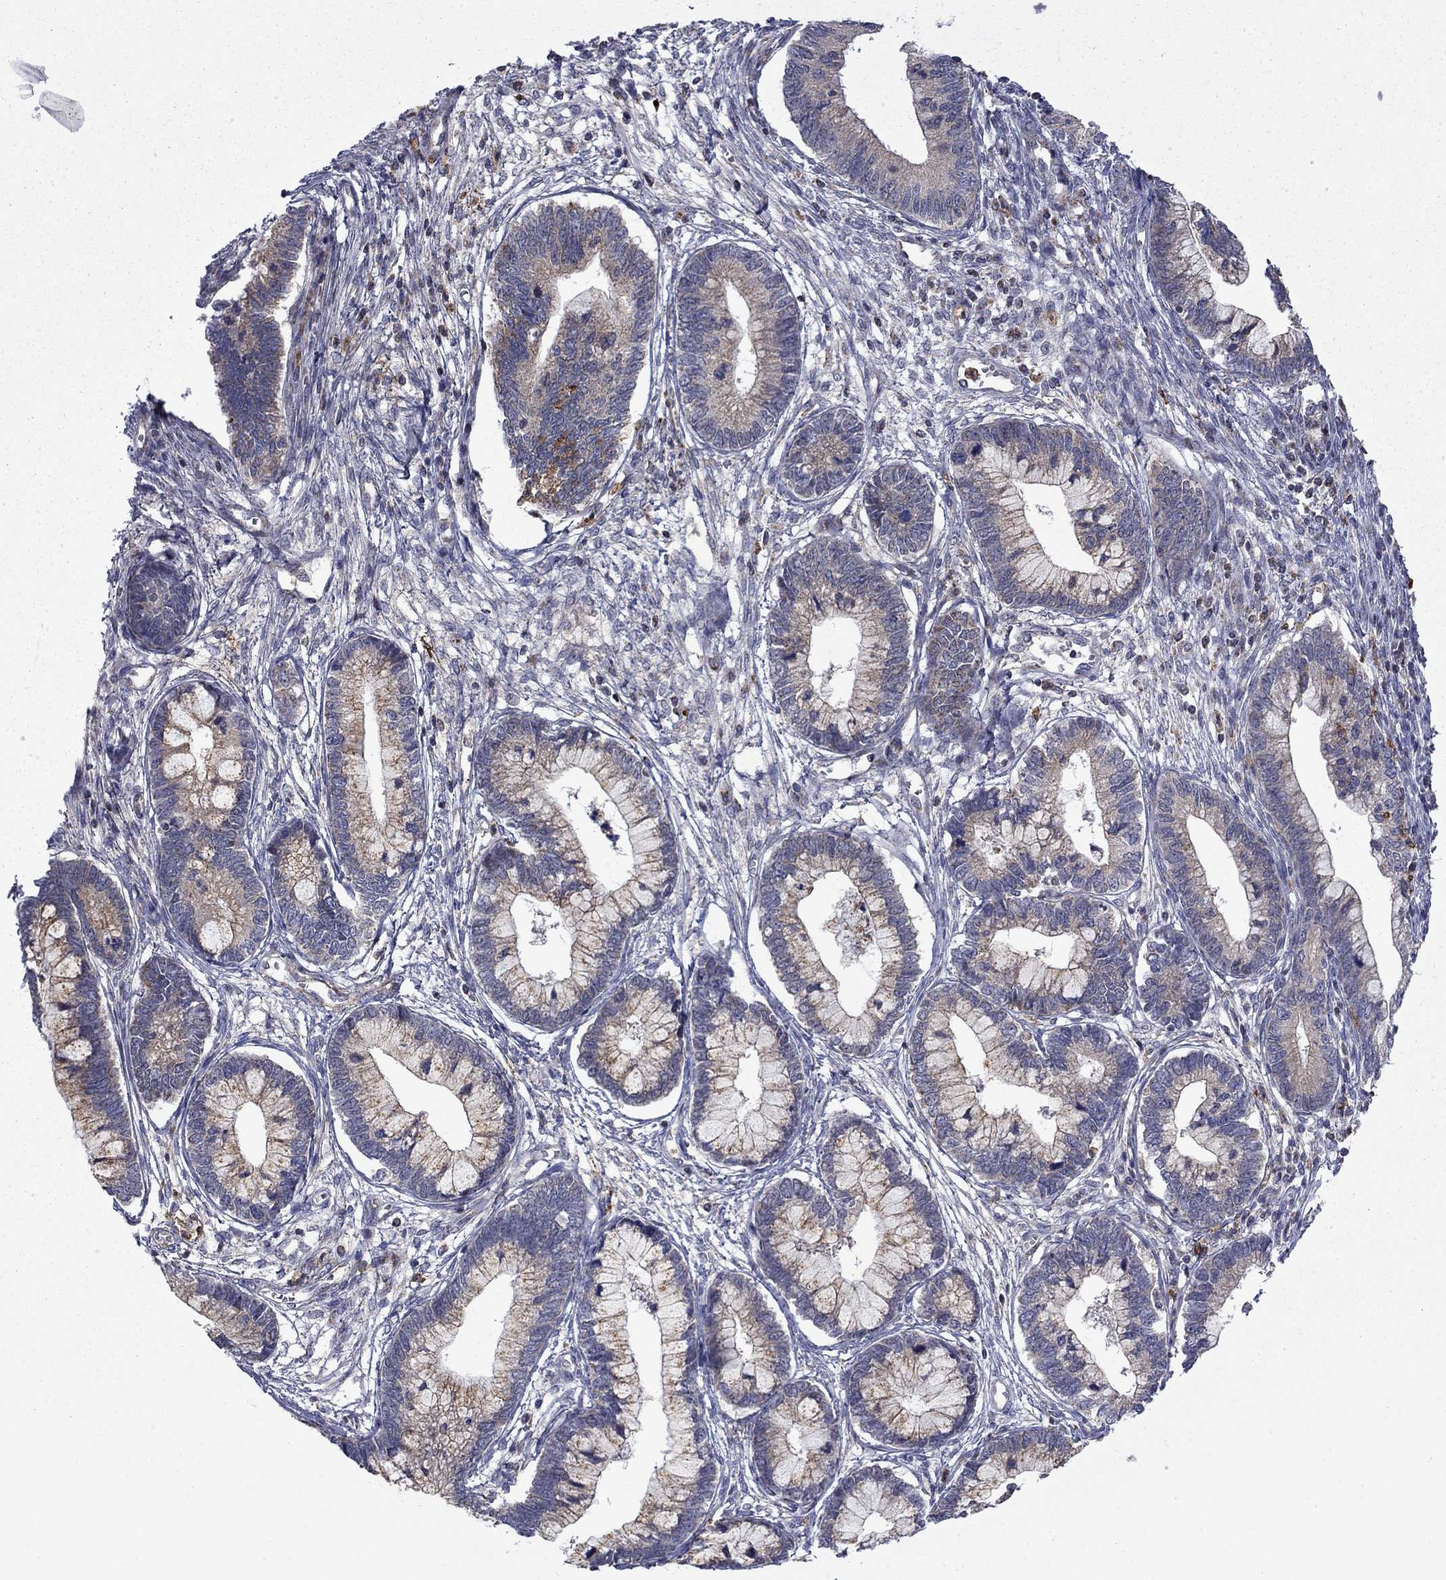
{"staining": {"intensity": "moderate", "quantity": "<25%", "location": "cytoplasmic/membranous"}, "tissue": "cervical cancer", "cell_type": "Tumor cells", "image_type": "cancer", "snomed": [{"axis": "morphology", "description": "Adenocarcinoma, NOS"}, {"axis": "topography", "description": "Cervix"}], "caption": "Immunohistochemistry (IHC) image of neoplastic tissue: human cervical cancer stained using immunohistochemistry (IHC) displays low levels of moderate protein expression localized specifically in the cytoplasmic/membranous of tumor cells, appearing as a cytoplasmic/membranous brown color.", "gene": "DOP1B", "patient": {"sex": "female", "age": 44}}